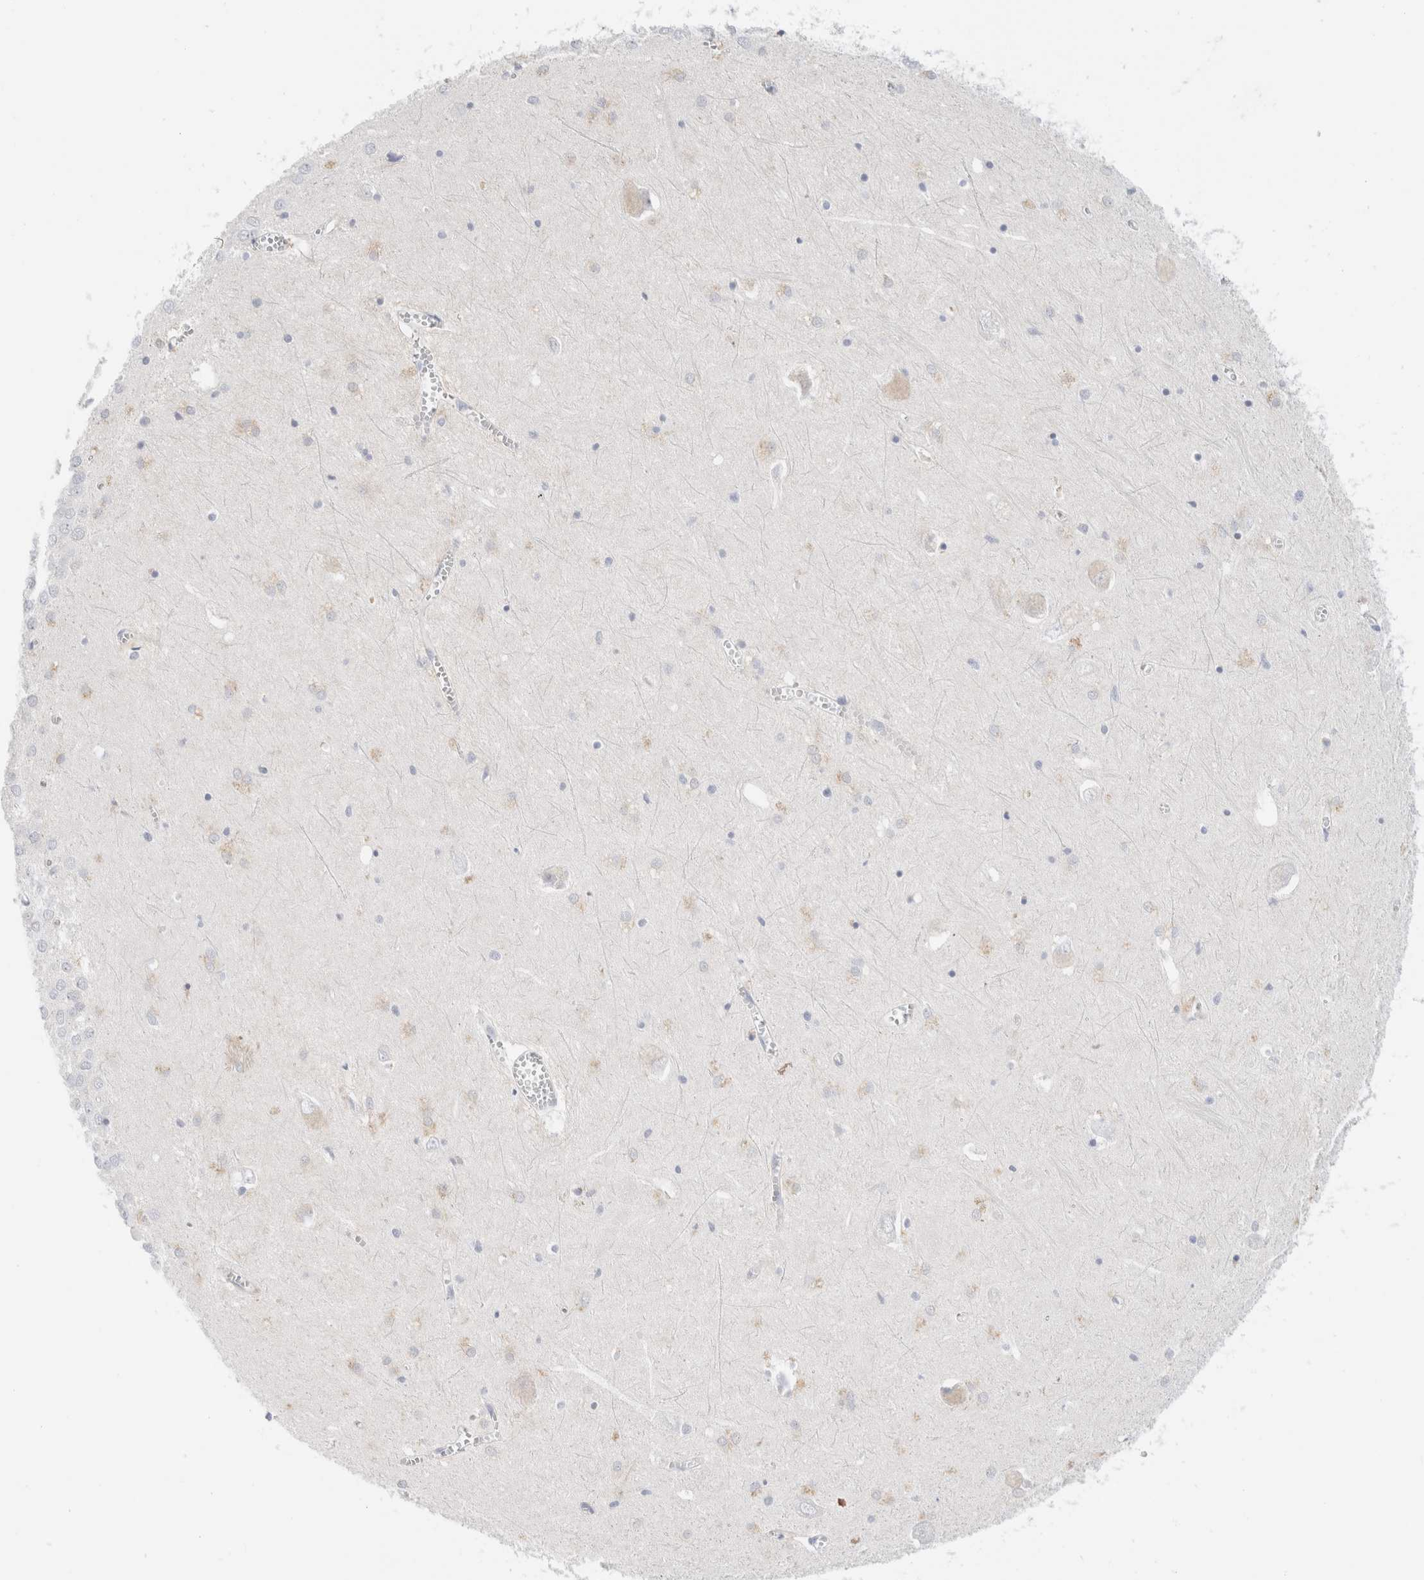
{"staining": {"intensity": "negative", "quantity": "none", "location": "none"}, "tissue": "hippocampus", "cell_type": "Glial cells", "image_type": "normal", "snomed": [{"axis": "morphology", "description": "Normal tissue, NOS"}, {"axis": "topography", "description": "Hippocampus"}], "caption": "Immunohistochemistry of normal hippocampus shows no expression in glial cells.", "gene": "ADAM30", "patient": {"sex": "male", "age": 70}}